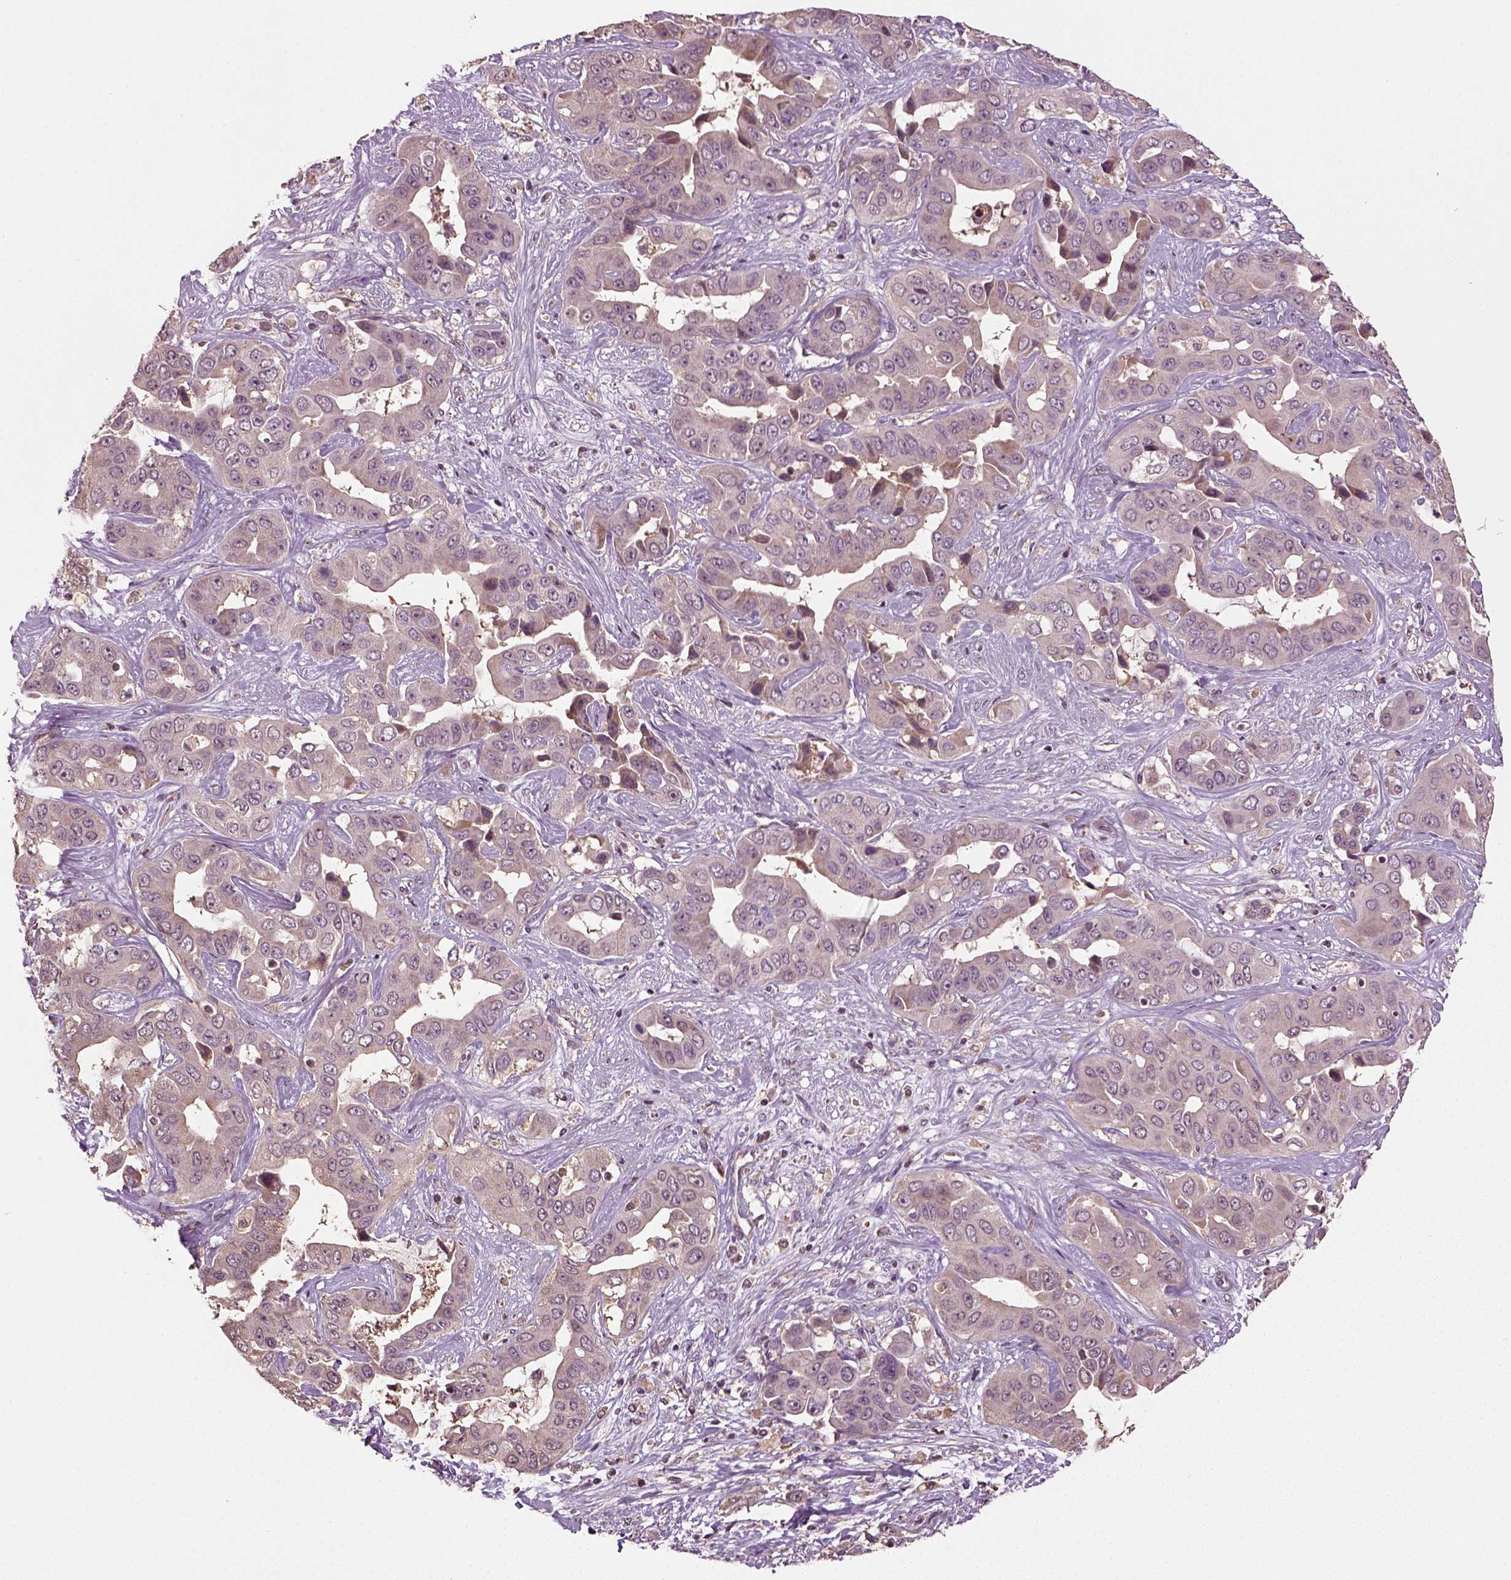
{"staining": {"intensity": "weak", "quantity": "<25%", "location": "cytoplasmic/membranous"}, "tissue": "liver cancer", "cell_type": "Tumor cells", "image_type": "cancer", "snomed": [{"axis": "morphology", "description": "Cholangiocarcinoma"}, {"axis": "topography", "description": "Liver"}], "caption": "There is no significant positivity in tumor cells of liver cholangiocarcinoma.", "gene": "ERV3-1", "patient": {"sex": "female", "age": 52}}